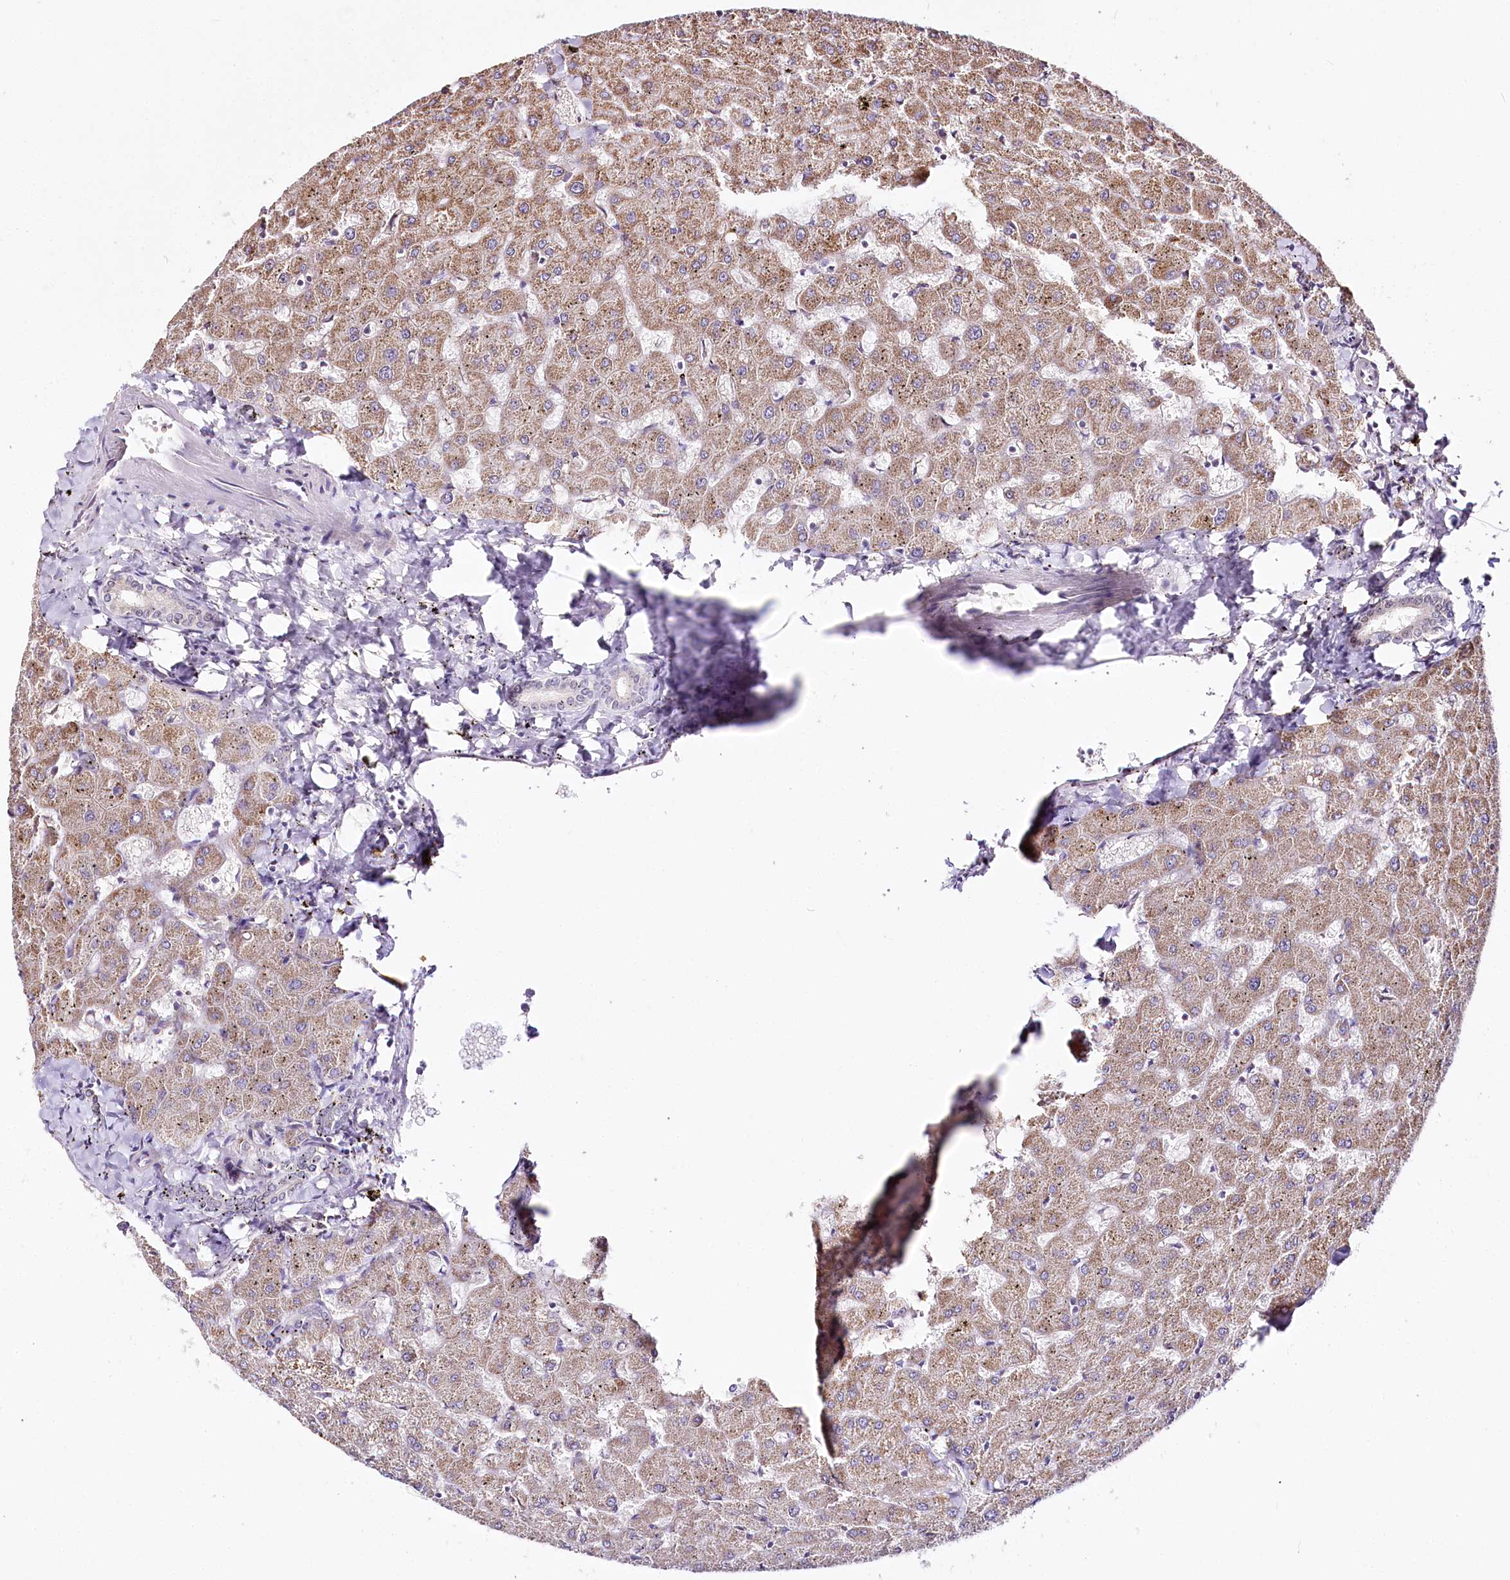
{"staining": {"intensity": "negative", "quantity": "none", "location": "none"}, "tissue": "liver", "cell_type": "Cholangiocytes", "image_type": "normal", "snomed": [{"axis": "morphology", "description": "Normal tissue, NOS"}, {"axis": "topography", "description": "Liver"}], "caption": "High power microscopy micrograph of an immunohistochemistry (IHC) image of normal liver, revealing no significant staining in cholangiocytes. (Brightfield microscopy of DAB immunohistochemistry (IHC) at high magnification).", "gene": "ZNF226", "patient": {"sex": "female", "age": 63}}